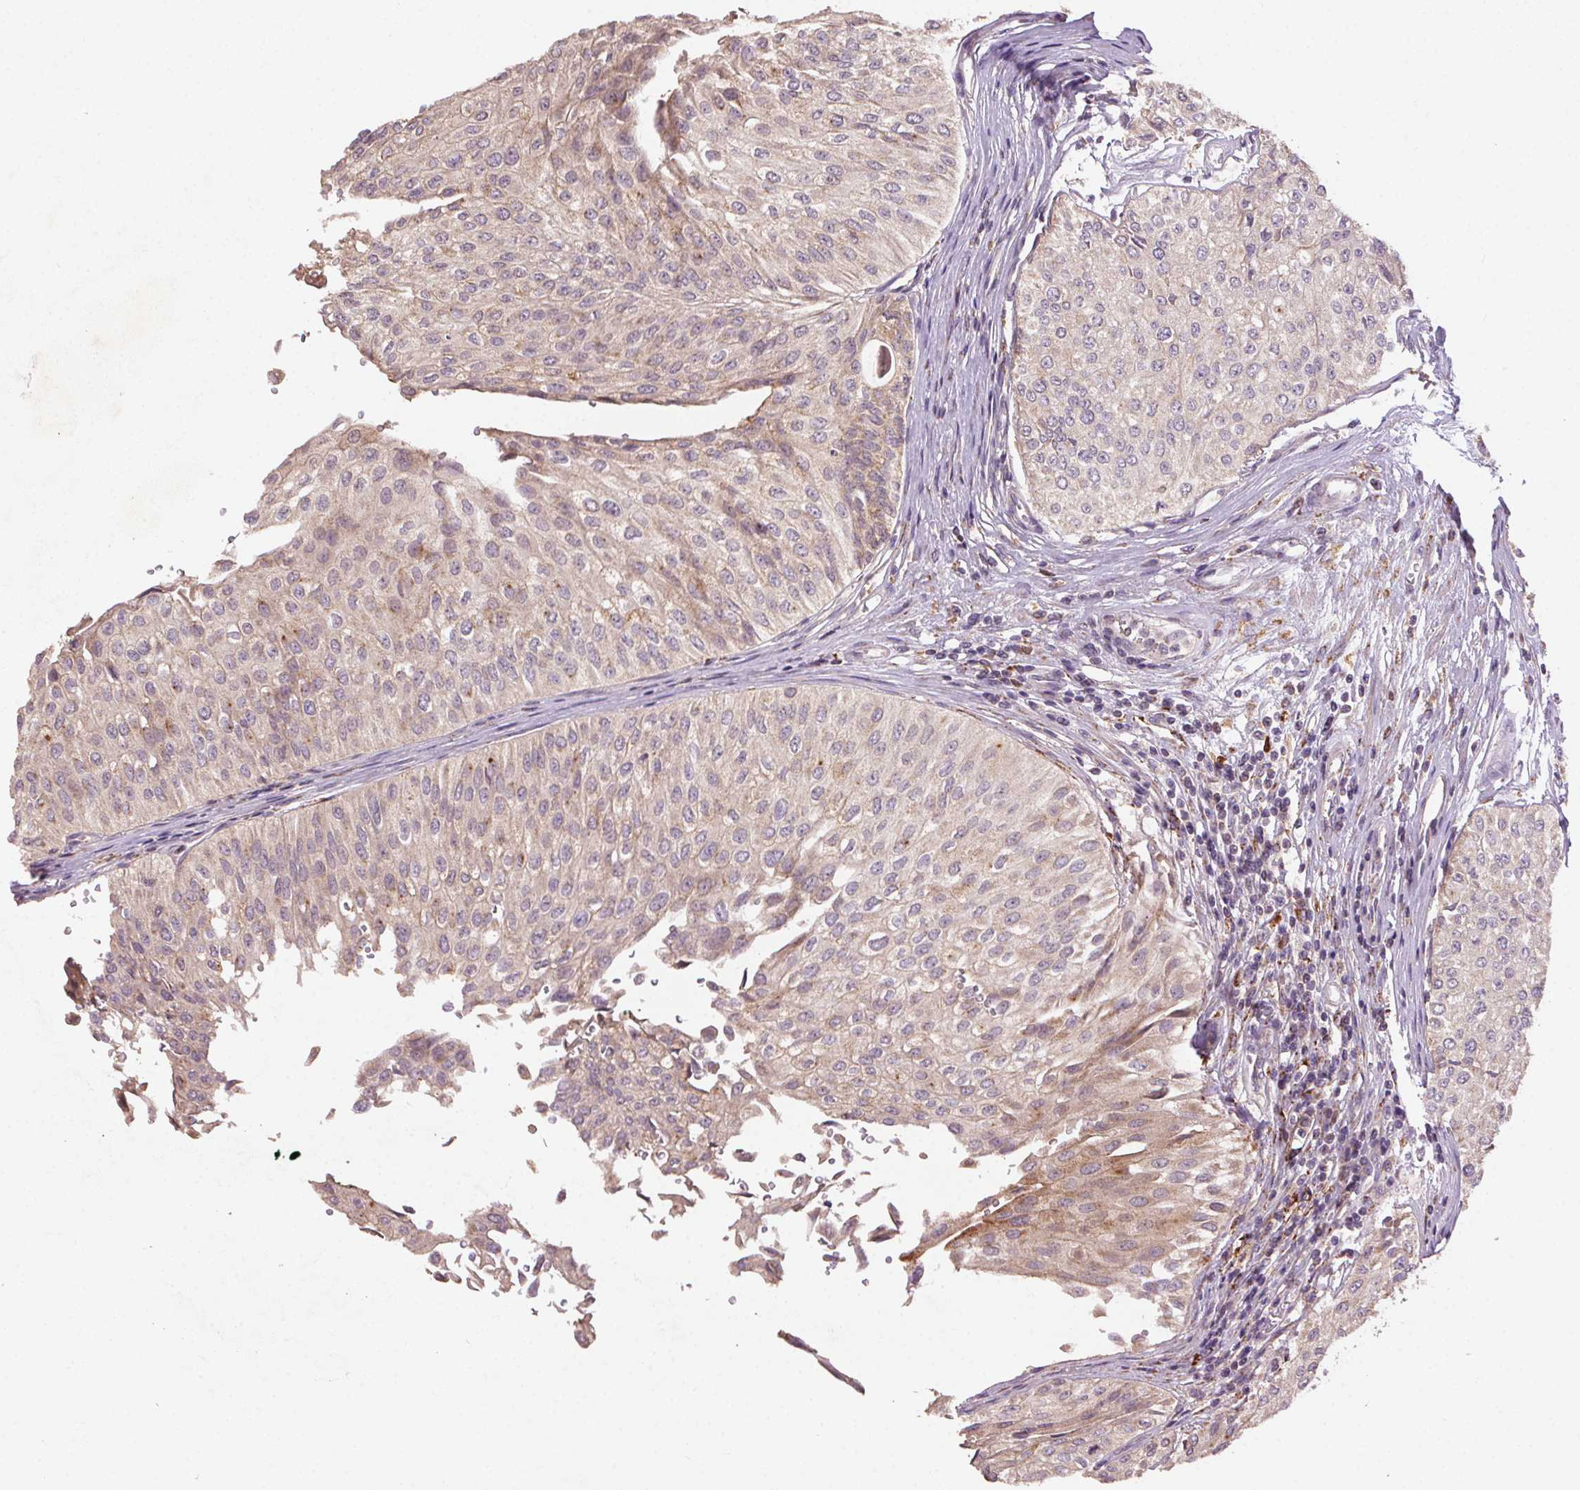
{"staining": {"intensity": "weak", "quantity": "25%-75%", "location": "cytoplasmic/membranous"}, "tissue": "urothelial cancer", "cell_type": "Tumor cells", "image_type": "cancer", "snomed": [{"axis": "morphology", "description": "Urothelial carcinoma, NOS"}, {"axis": "topography", "description": "Urinary bladder"}], "caption": "Protein staining shows weak cytoplasmic/membranous positivity in about 25%-75% of tumor cells in urothelial cancer. (IHC, brightfield microscopy, high magnification).", "gene": "FNBP1L", "patient": {"sex": "male", "age": 67}}